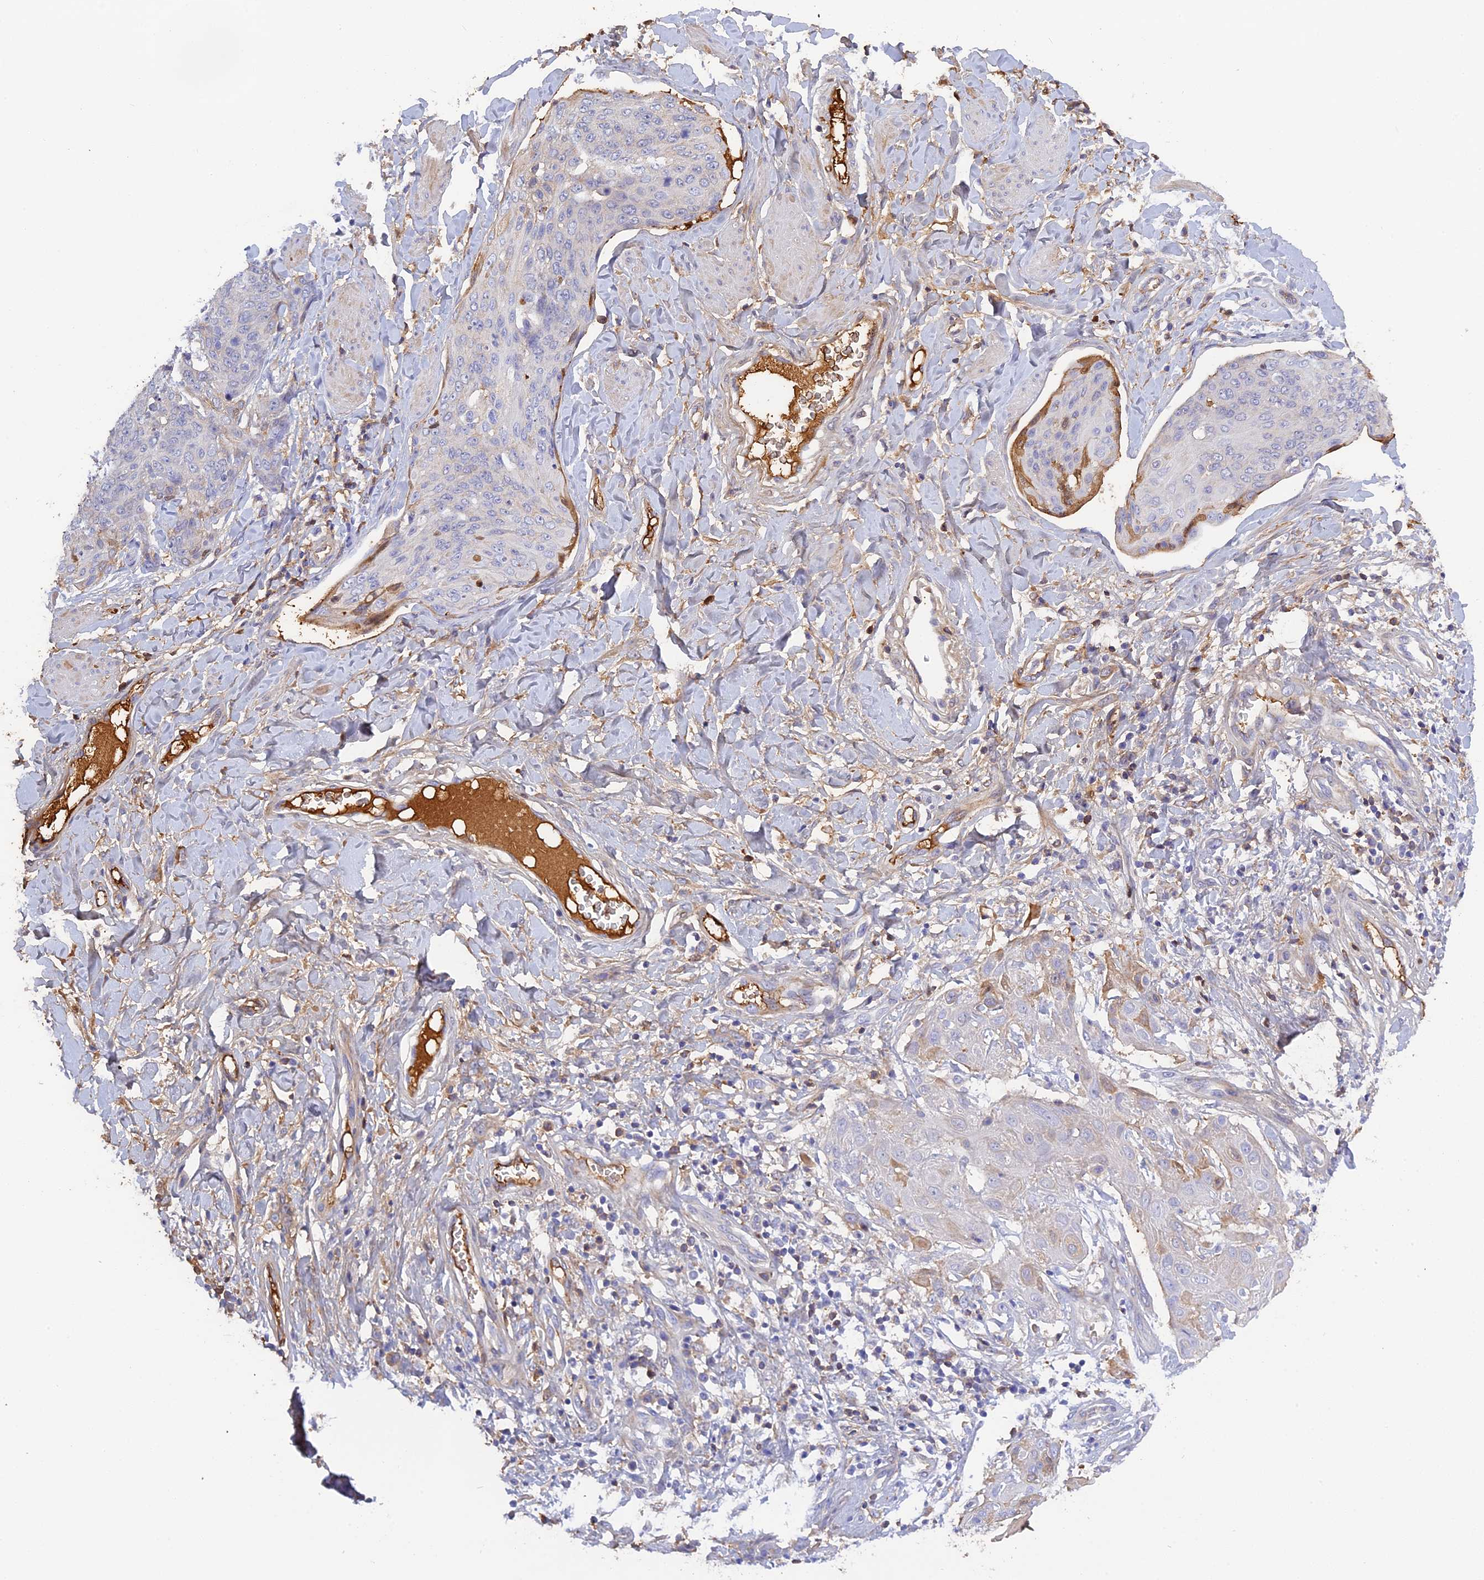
{"staining": {"intensity": "negative", "quantity": "none", "location": "none"}, "tissue": "skin cancer", "cell_type": "Tumor cells", "image_type": "cancer", "snomed": [{"axis": "morphology", "description": "Squamous cell carcinoma, NOS"}, {"axis": "topography", "description": "Skin"}, {"axis": "topography", "description": "Vulva"}], "caption": "Tumor cells are negative for brown protein staining in skin cancer.", "gene": "PZP", "patient": {"sex": "female", "age": 85}}